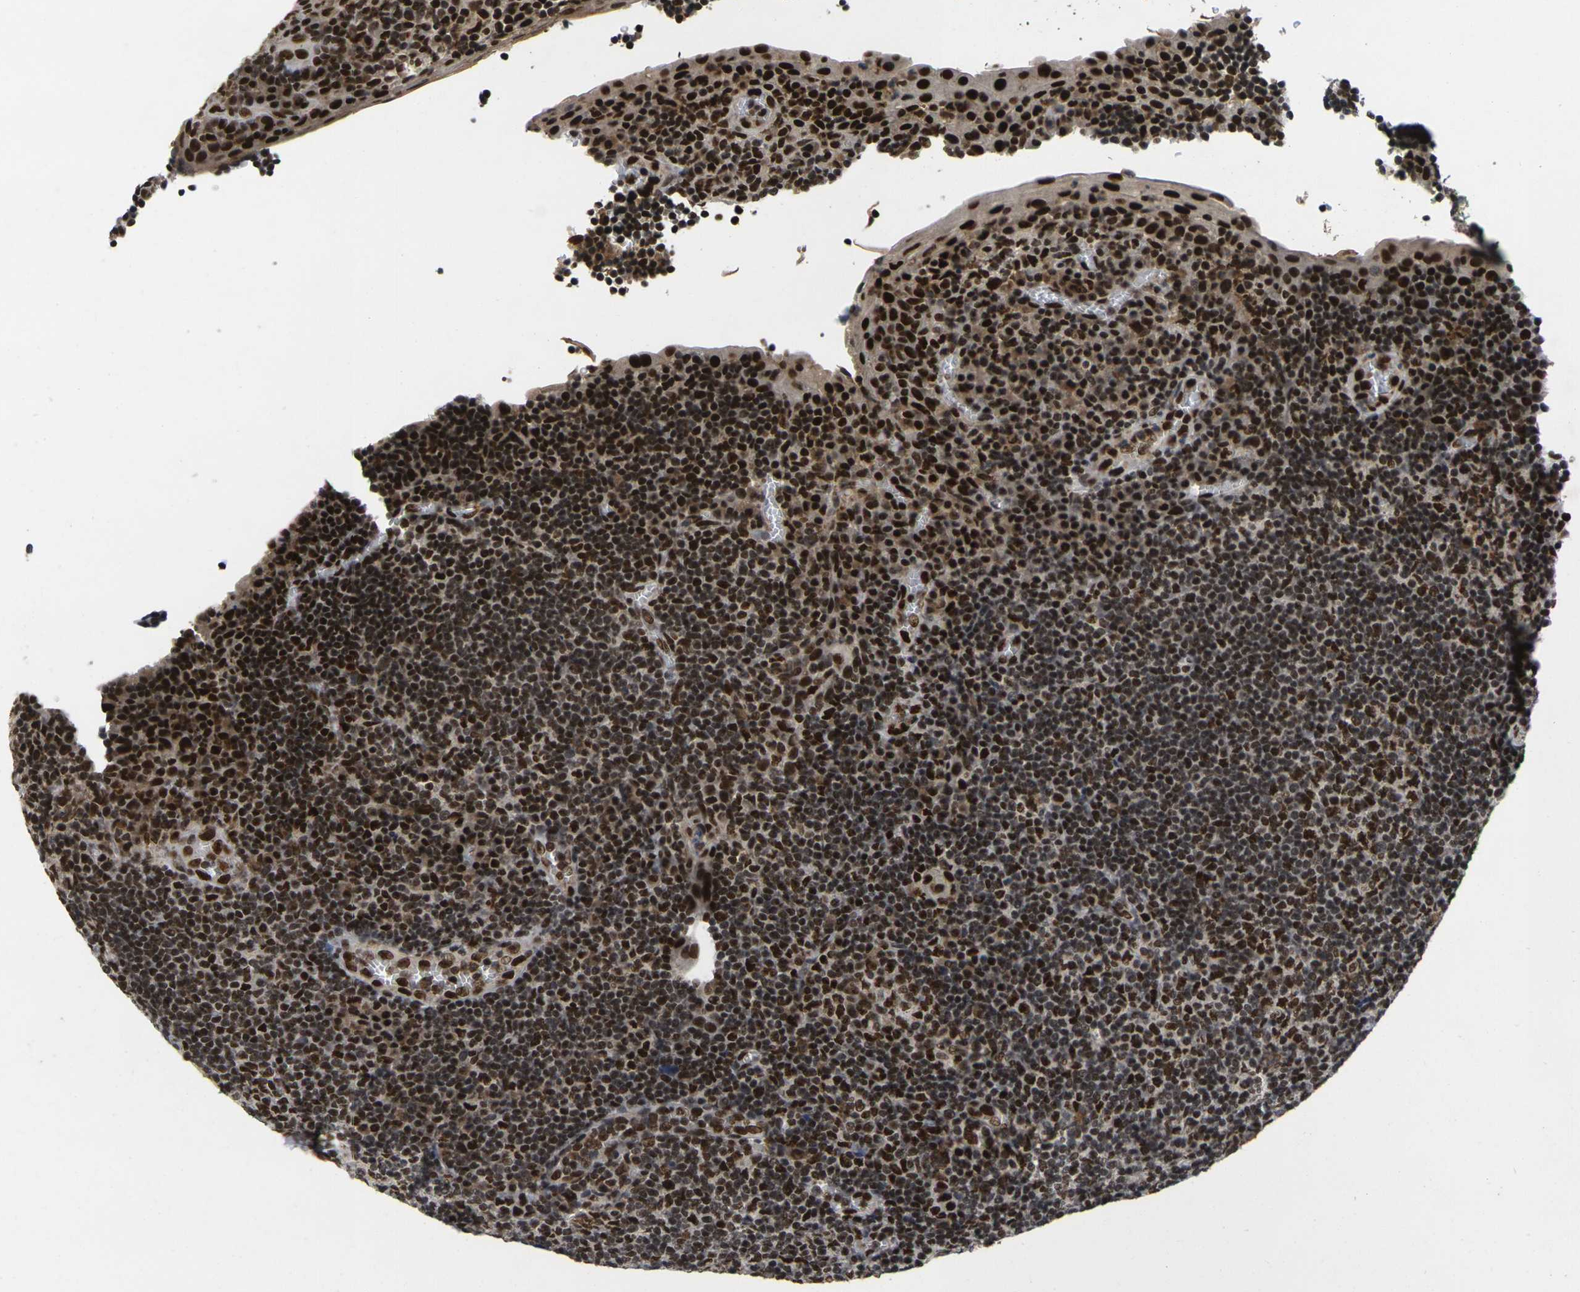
{"staining": {"intensity": "strong", "quantity": ">75%", "location": "nuclear"}, "tissue": "tonsil", "cell_type": "Germinal center cells", "image_type": "normal", "snomed": [{"axis": "morphology", "description": "Normal tissue, NOS"}, {"axis": "topography", "description": "Tonsil"}], "caption": "The image reveals immunohistochemical staining of benign tonsil. There is strong nuclear positivity is present in about >75% of germinal center cells.", "gene": "GTF2E1", "patient": {"sex": "male", "age": 37}}